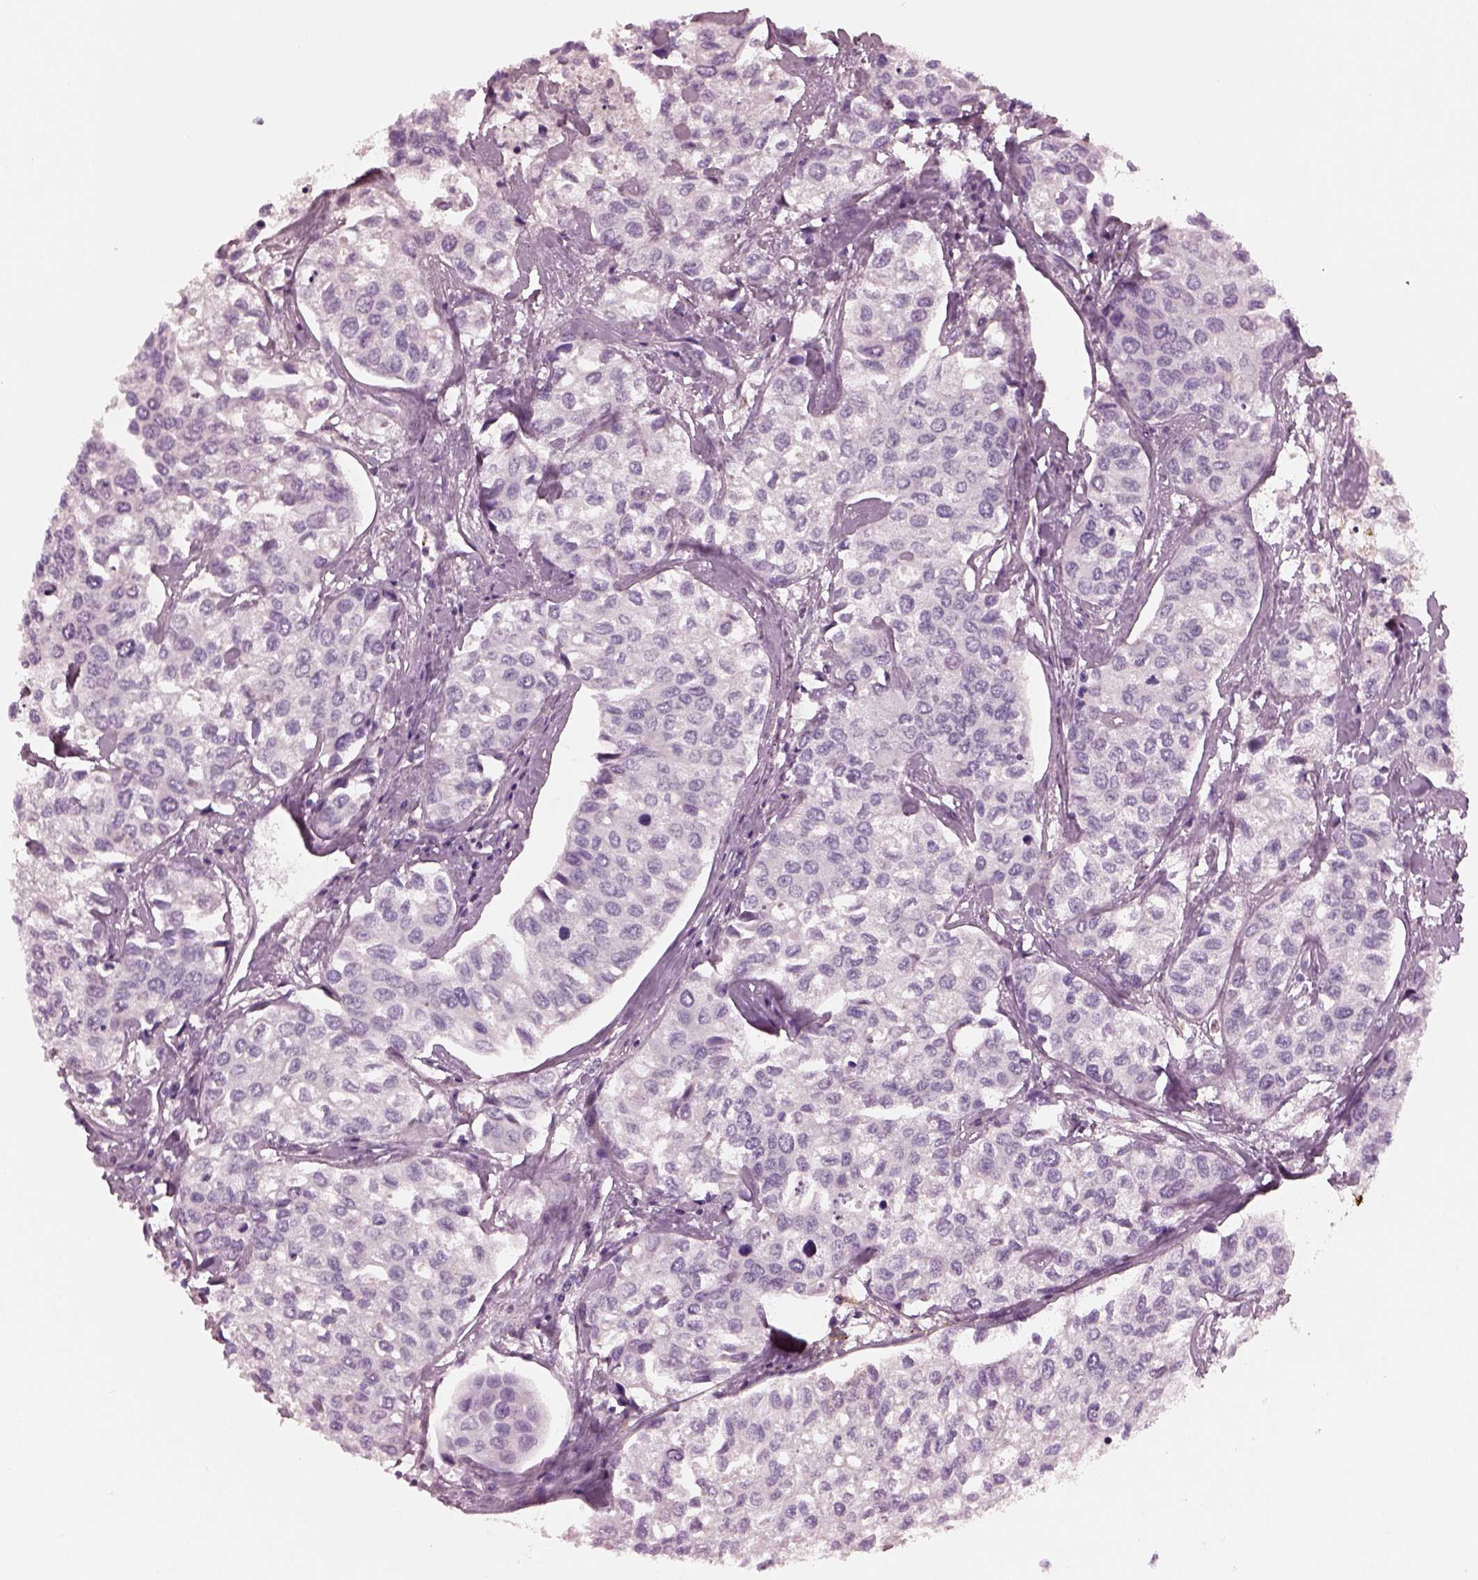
{"staining": {"intensity": "negative", "quantity": "none", "location": "none"}, "tissue": "urothelial cancer", "cell_type": "Tumor cells", "image_type": "cancer", "snomed": [{"axis": "morphology", "description": "Urothelial carcinoma, High grade"}, {"axis": "topography", "description": "Urinary bladder"}], "caption": "Immunohistochemistry photomicrograph of human urothelial carcinoma (high-grade) stained for a protein (brown), which reveals no staining in tumor cells. (DAB (3,3'-diaminobenzidine) immunohistochemistry with hematoxylin counter stain).", "gene": "SLAMF8", "patient": {"sex": "male", "age": 73}}